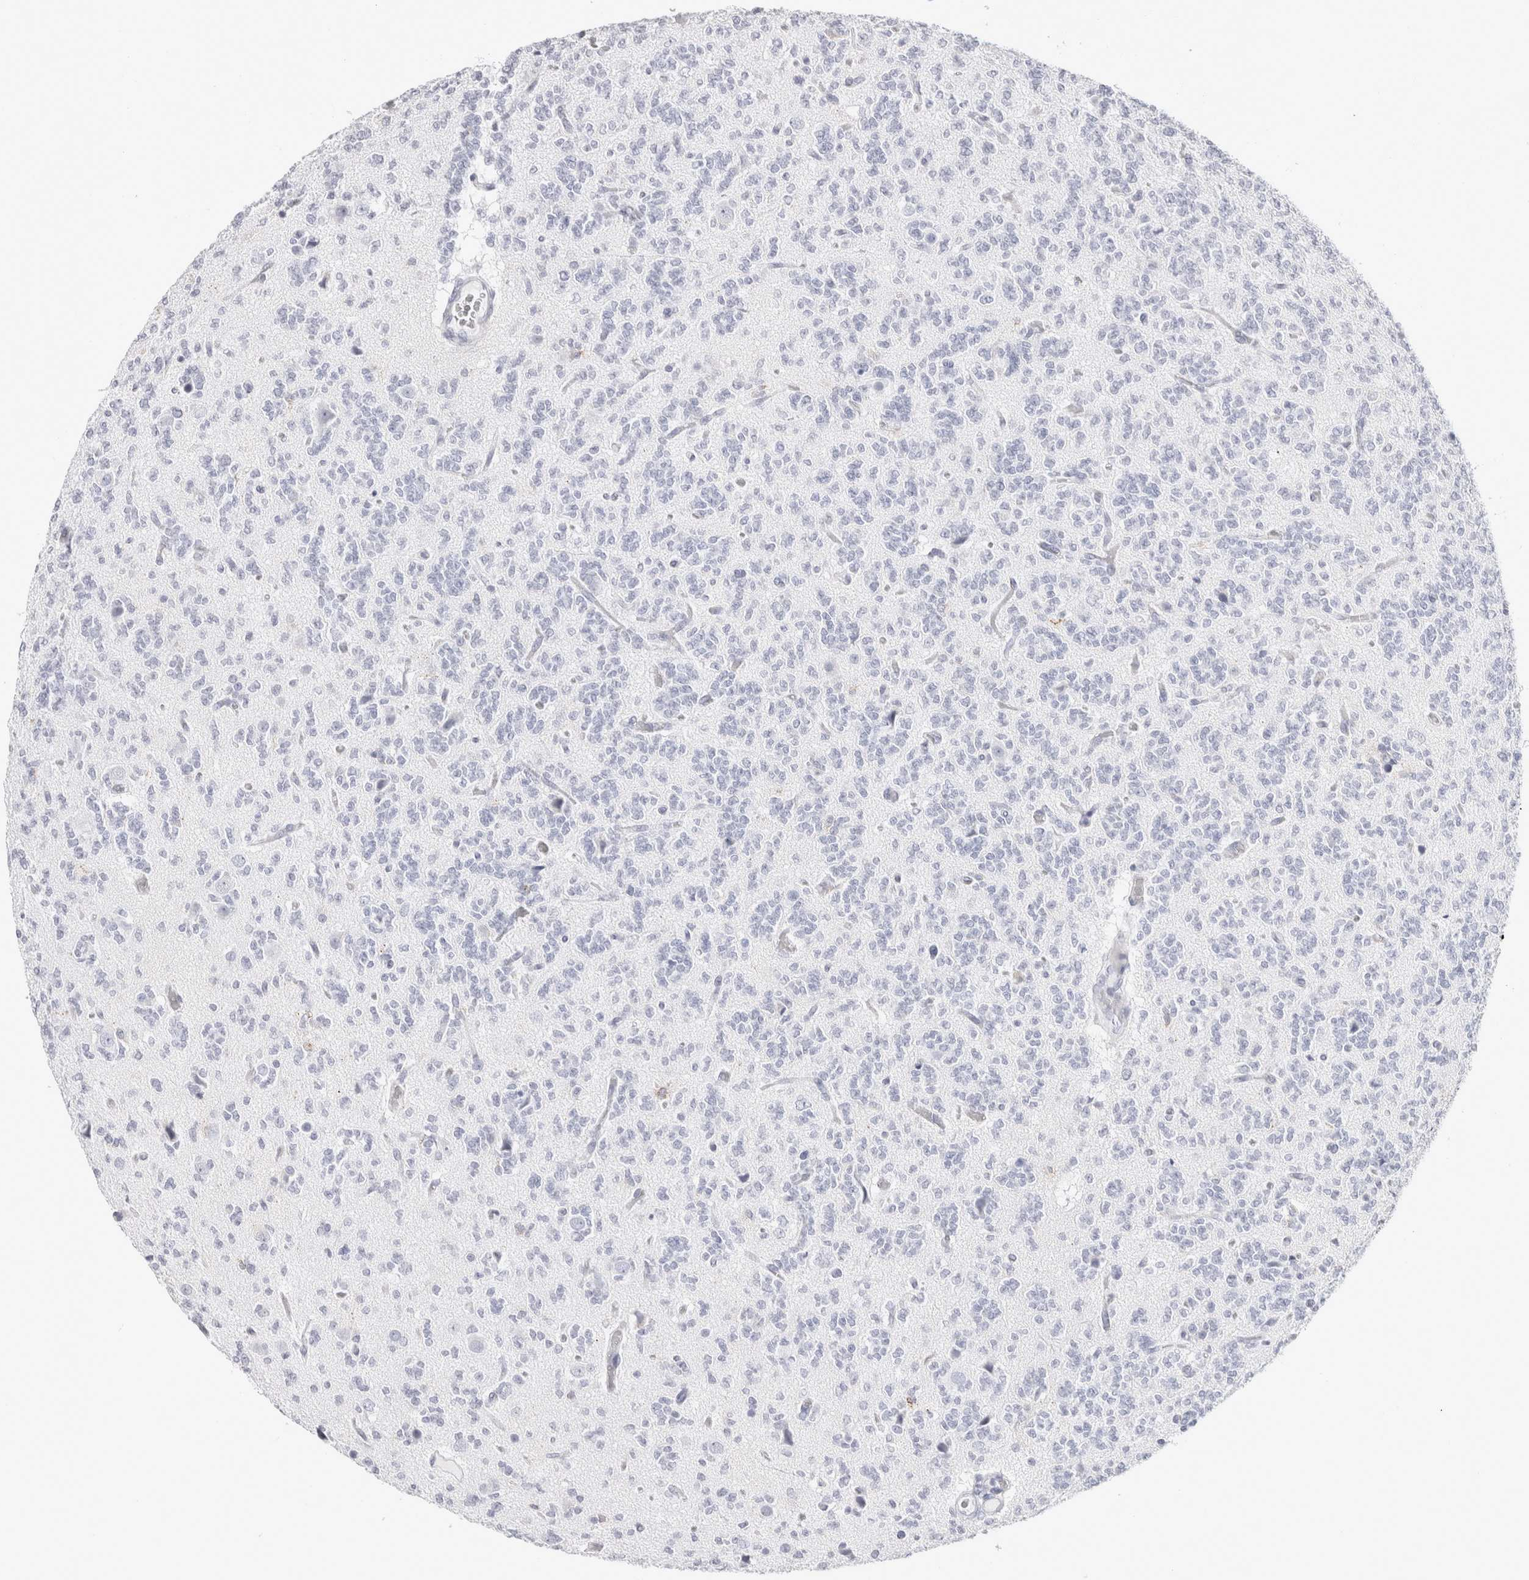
{"staining": {"intensity": "negative", "quantity": "none", "location": "none"}, "tissue": "glioma", "cell_type": "Tumor cells", "image_type": "cancer", "snomed": [{"axis": "morphology", "description": "Glioma, malignant, Low grade"}, {"axis": "topography", "description": "Brain"}], "caption": "High power microscopy photomicrograph of an immunohistochemistry (IHC) histopathology image of malignant glioma (low-grade), revealing no significant expression in tumor cells. Nuclei are stained in blue.", "gene": "GARIN1A", "patient": {"sex": "male", "age": 38}}